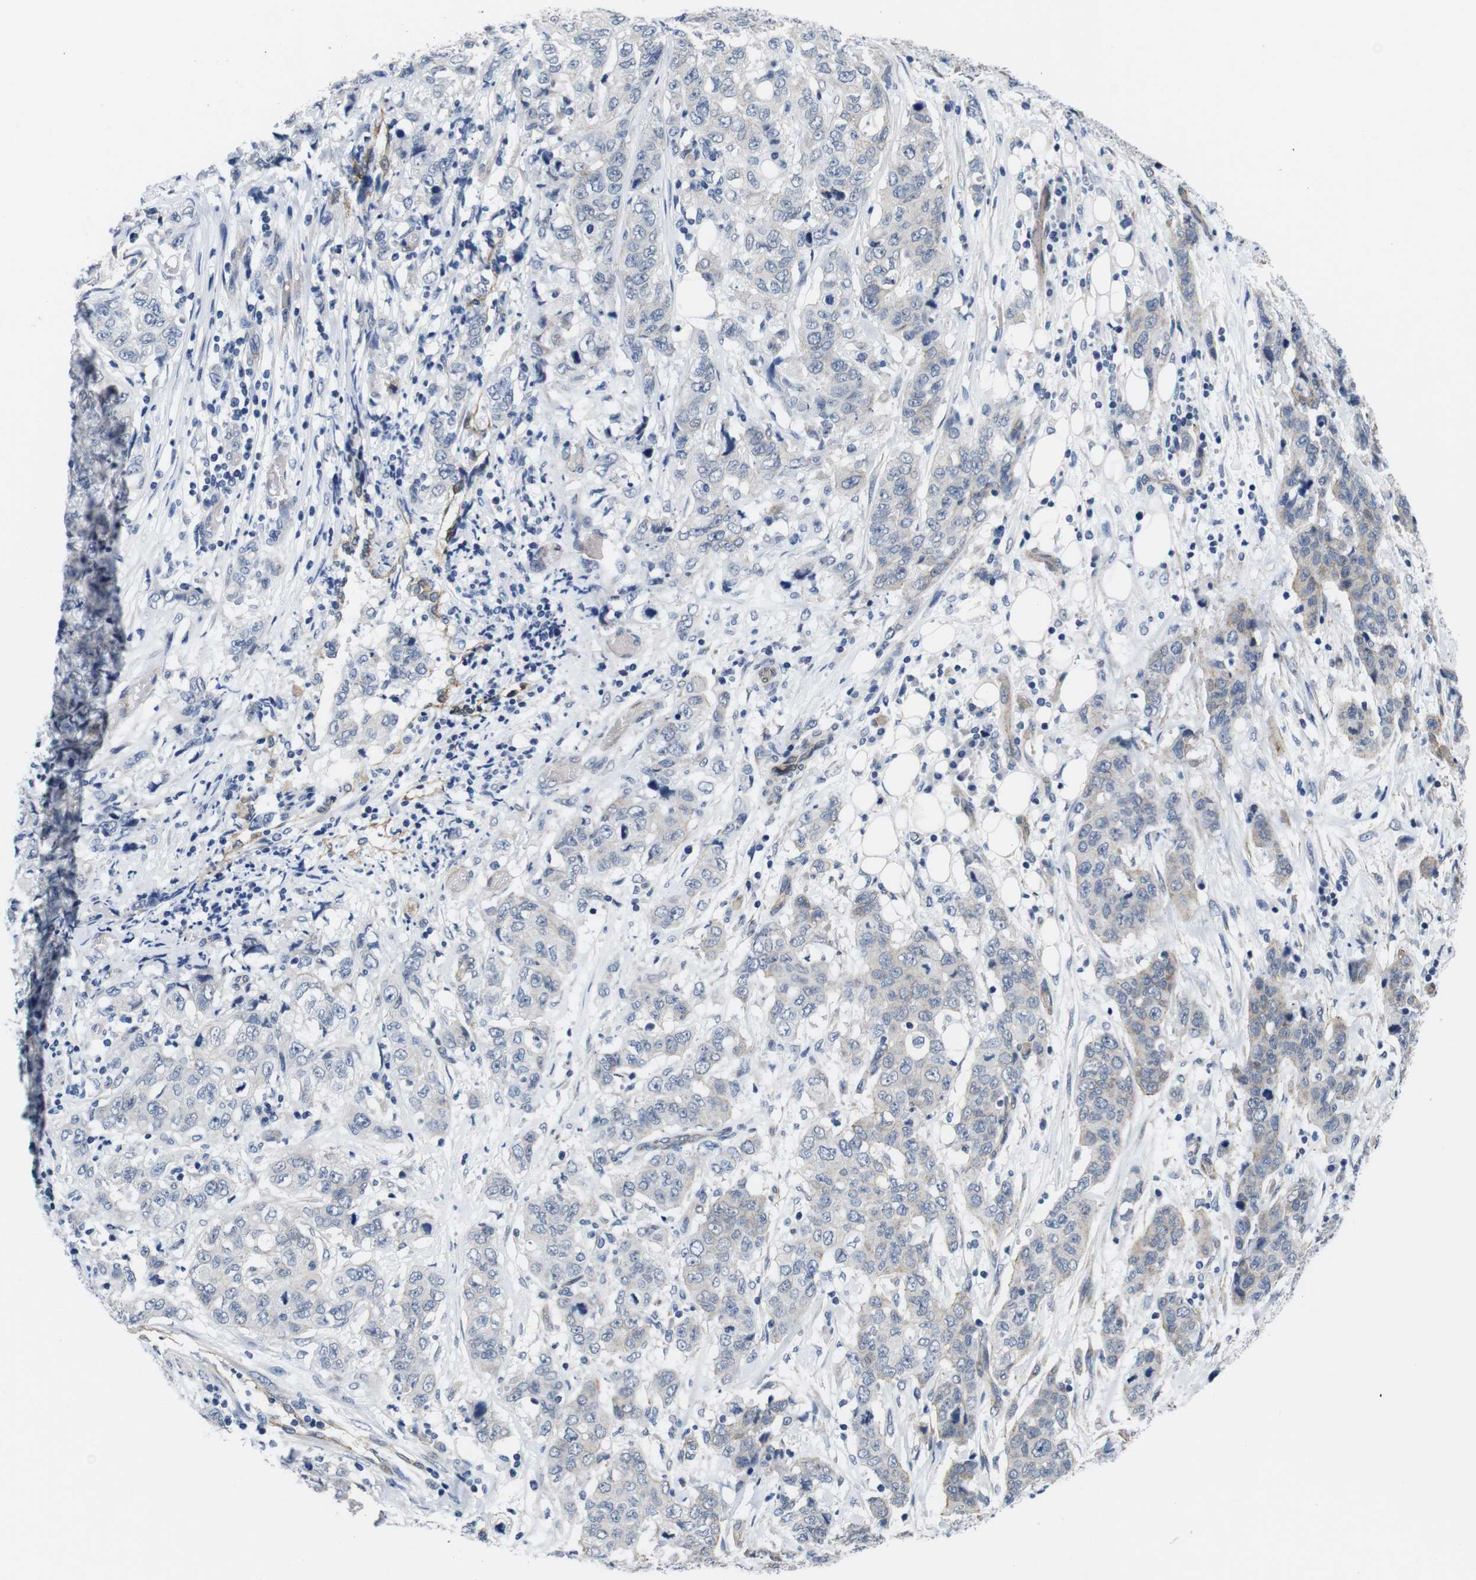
{"staining": {"intensity": "negative", "quantity": "none", "location": "none"}, "tissue": "stomach cancer", "cell_type": "Tumor cells", "image_type": "cancer", "snomed": [{"axis": "morphology", "description": "Adenocarcinoma, NOS"}, {"axis": "topography", "description": "Stomach"}], "caption": "A photomicrograph of stomach cancer stained for a protein reveals no brown staining in tumor cells.", "gene": "SOCS3", "patient": {"sex": "male", "age": 48}}